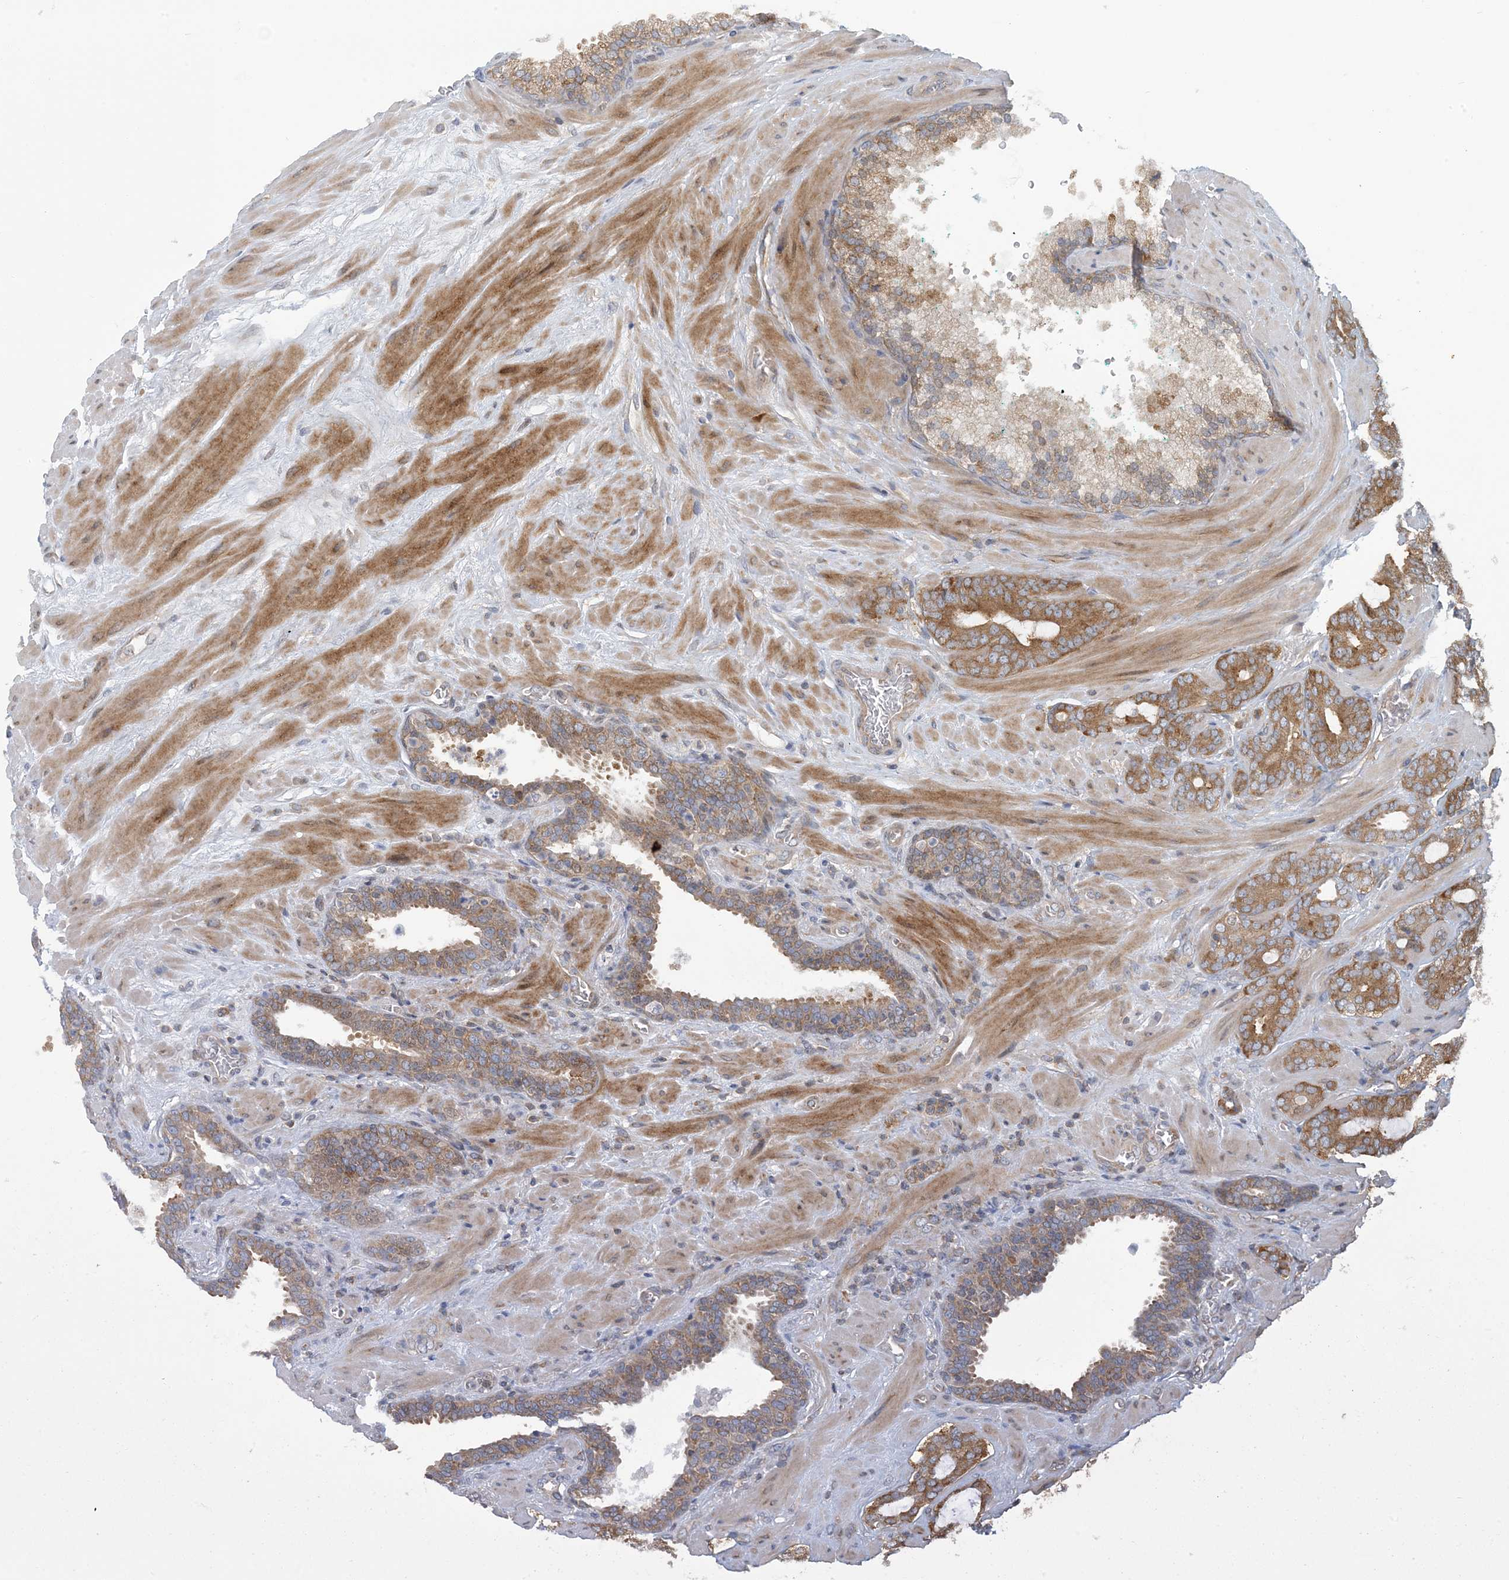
{"staining": {"intensity": "moderate", "quantity": ">75%", "location": "cytoplasmic/membranous"}, "tissue": "prostate cancer", "cell_type": "Tumor cells", "image_type": "cancer", "snomed": [{"axis": "morphology", "description": "Adenocarcinoma, Low grade"}, {"axis": "topography", "description": "Prostate"}], "caption": "Prostate cancer (low-grade adenocarcinoma) tissue reveals moderate cytoplasmic/membranous positivity in approximately >75% of tumor cells", "gene": "ATP13A2", "patient": {"sex": "male", "age": 63}}